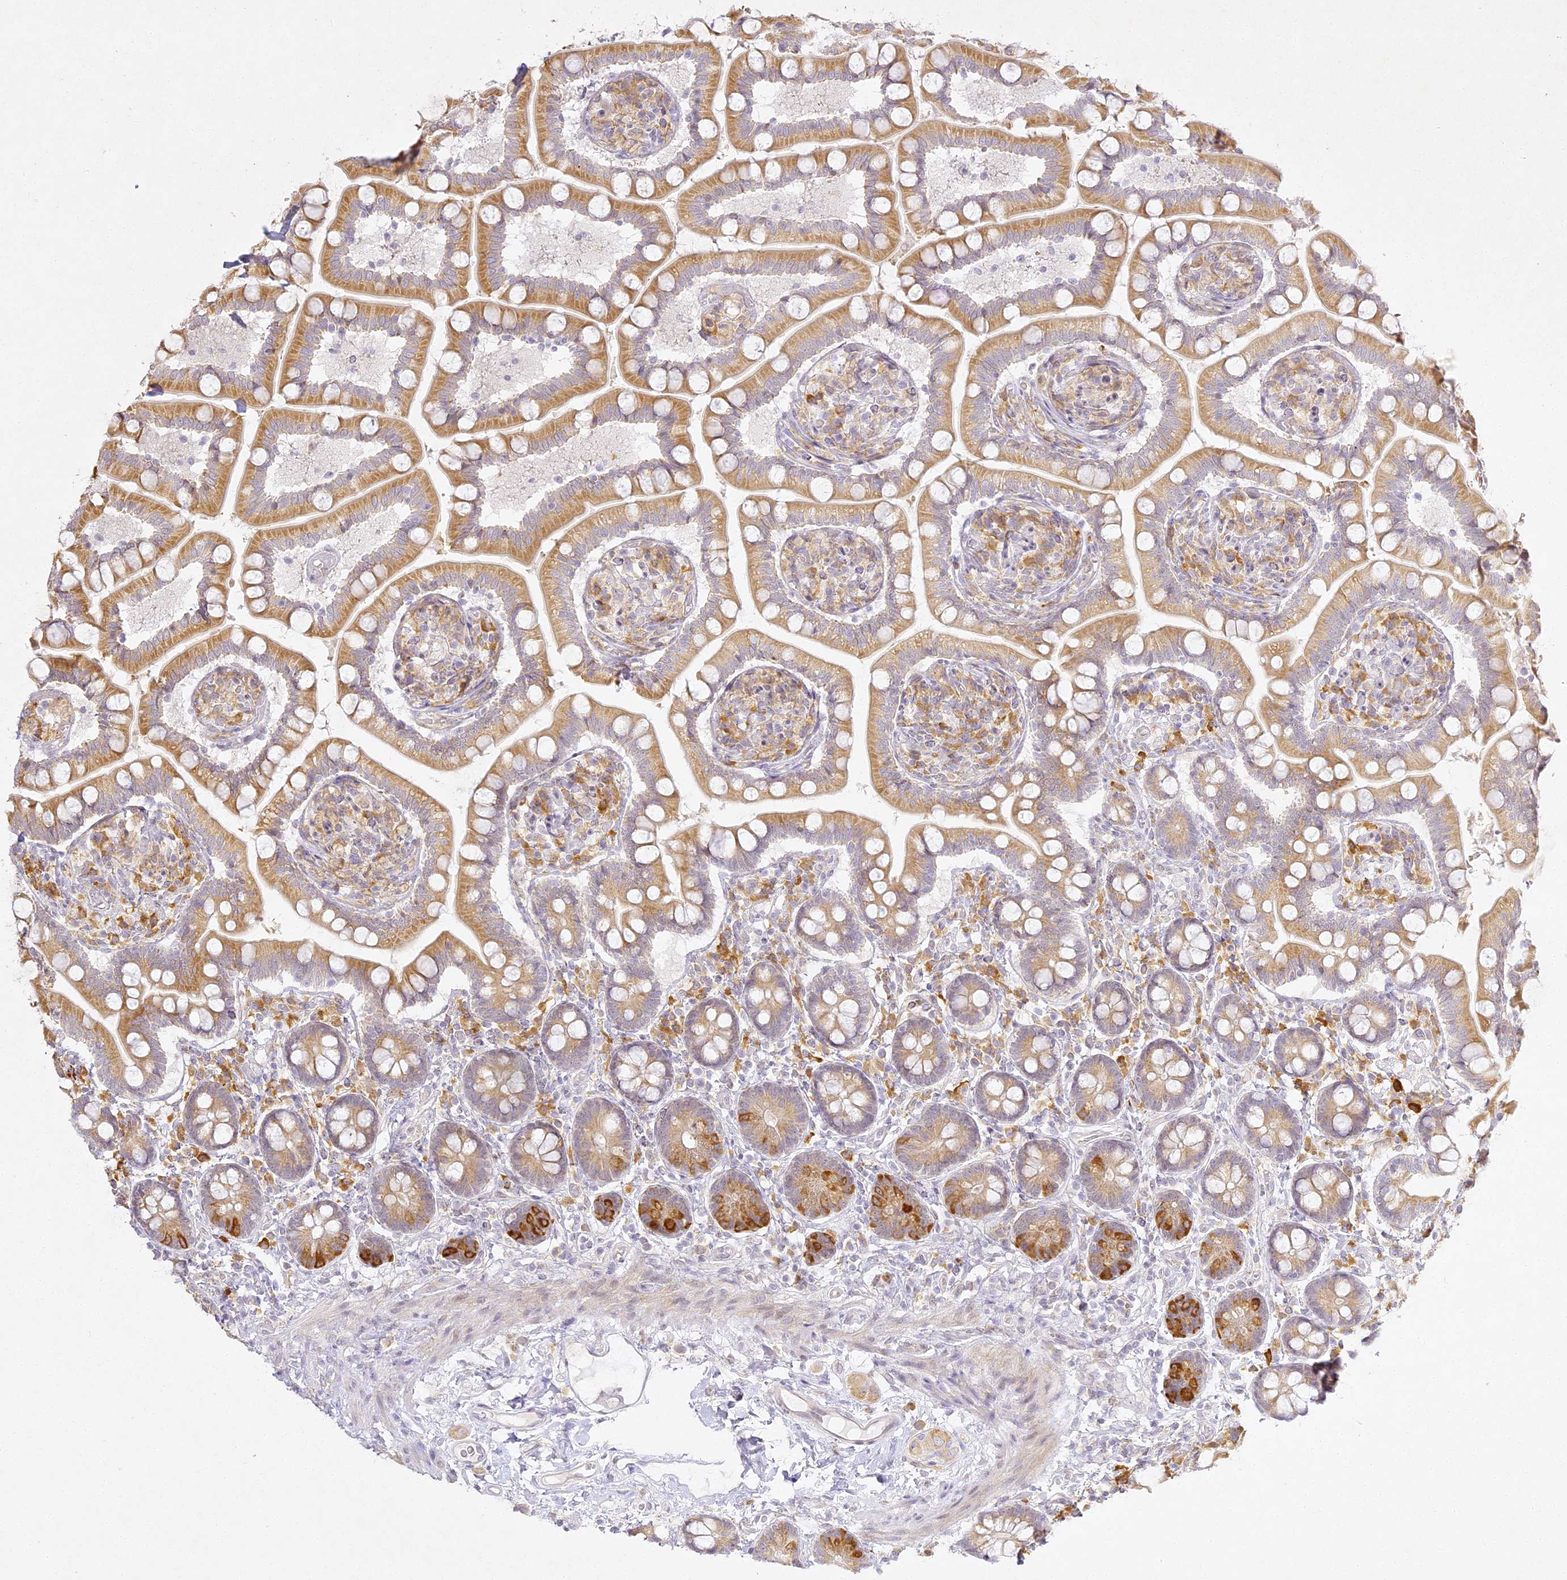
{"staining": {"intensity": "moderate", "quantity": ">75%", "location": "cytoplasmic/membranous"}, "tissue": "small intestine", "cell_type": "Glandular cells", "image_type": "normal", "snomed": [{"axis": "morphology", "description": "Normal tissue, NOS"}, {"axis": "topography", "description": "Small intestine"}], "caption": "Benign small intestine shows moderate cytoplasmic/membranous staining in about >75% of glandular cells (DAB IHC with brightfield microscopy, high magnification)..", "gene": "SLC30A5", "patient": {"sex": "female", "age": 64}}